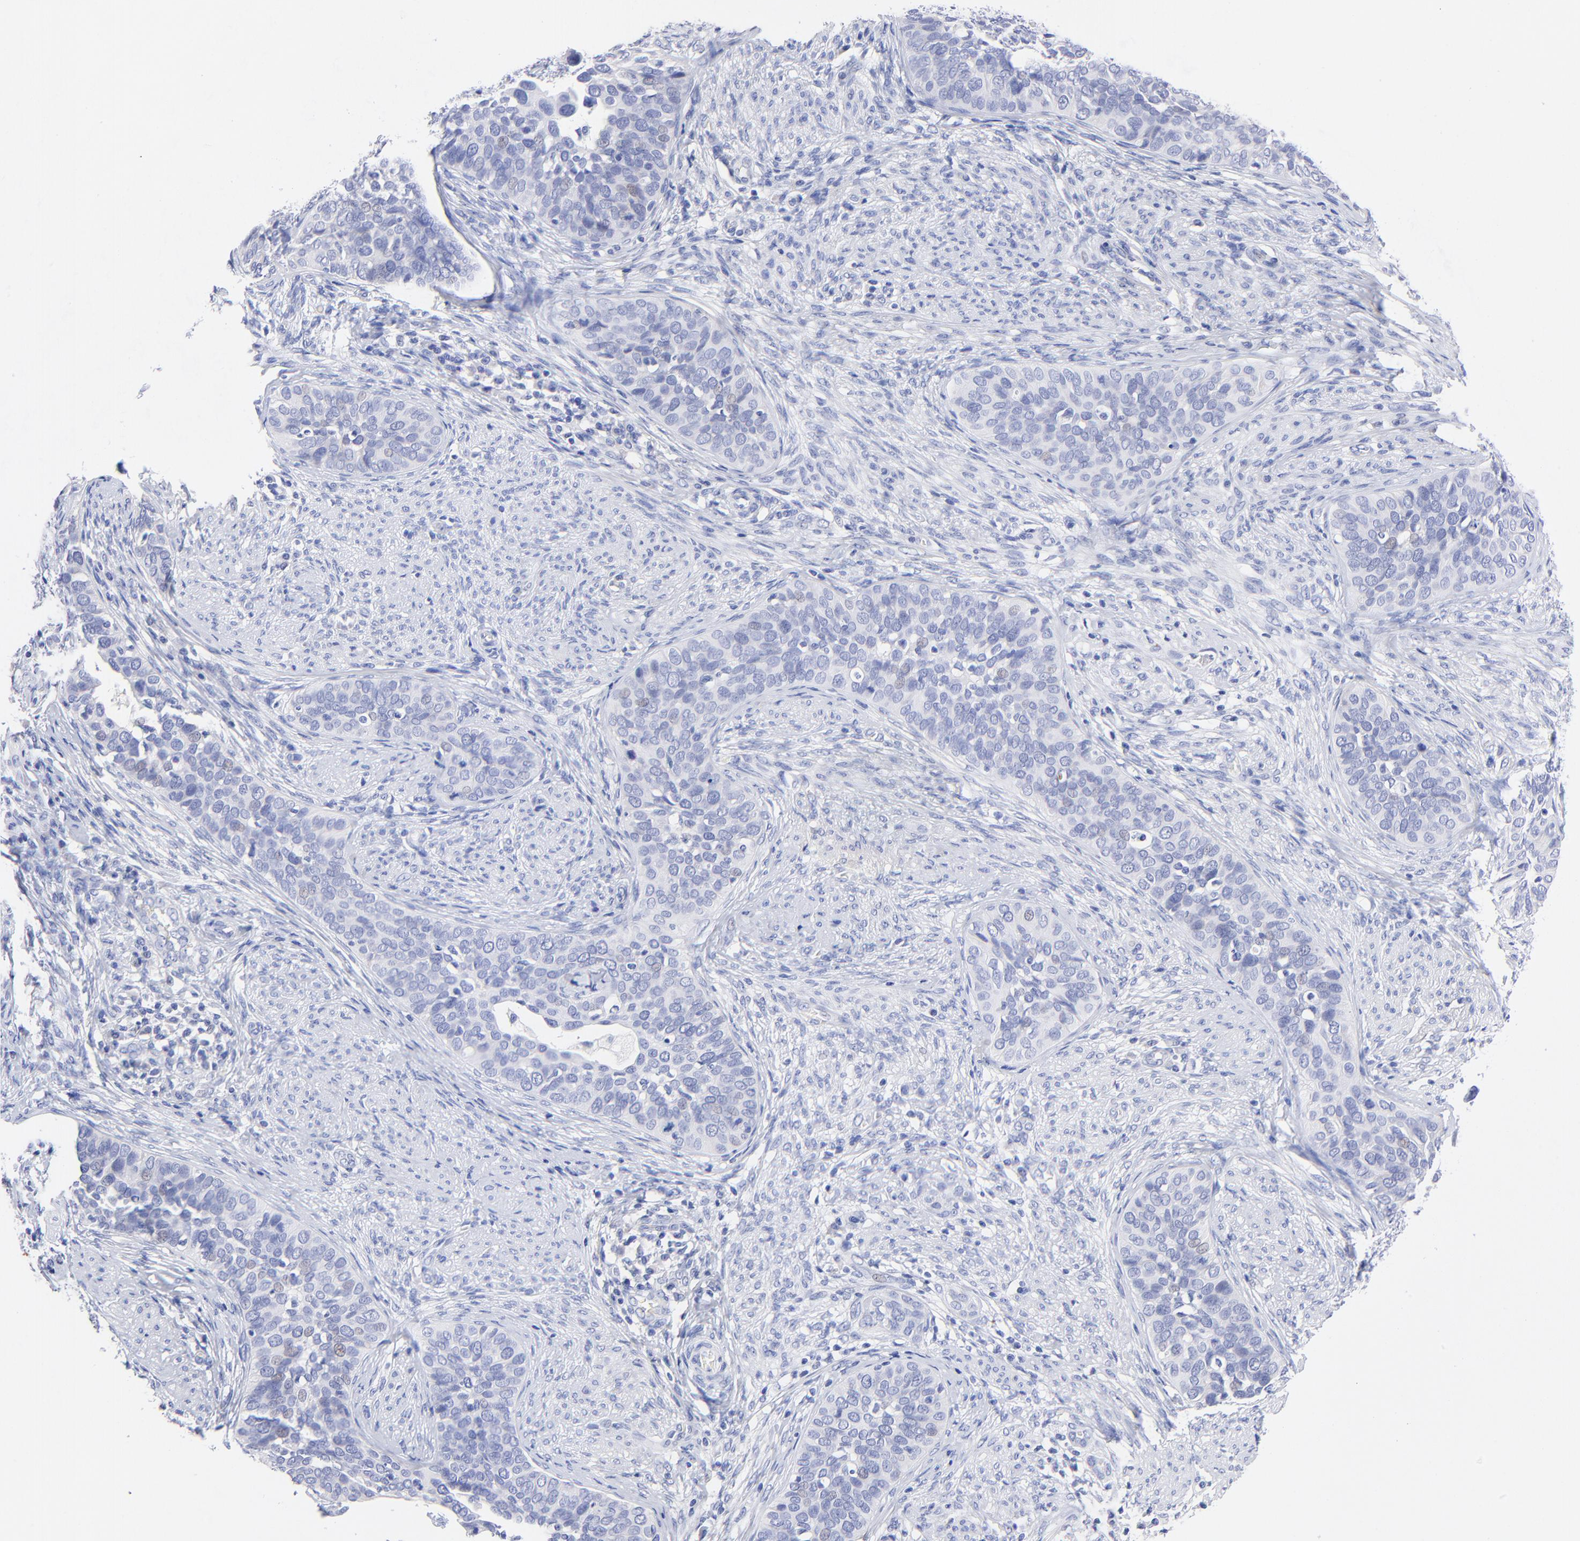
{"staining": {"intensity": "negative", "quantity": "none", "location": "none"}, "tissue": "cervical cancer", "cell_type": "Tumor cells", "image_type": "cancer", "snomed": [{"axis": "morphology", "description": "Squamous cell carcinoma, NOS"}, {"axis": "topography", "description": "Cervix"}], "caption": "IHC micrograph of human cervical cancer stained for a protein (brown), which reveals no positivity in tumor cells. (Immunohistochemistry, brightfield microscopy, high magnification).", "gene": "RAB3A", "patient": {"sex": "female", "age": 31}}